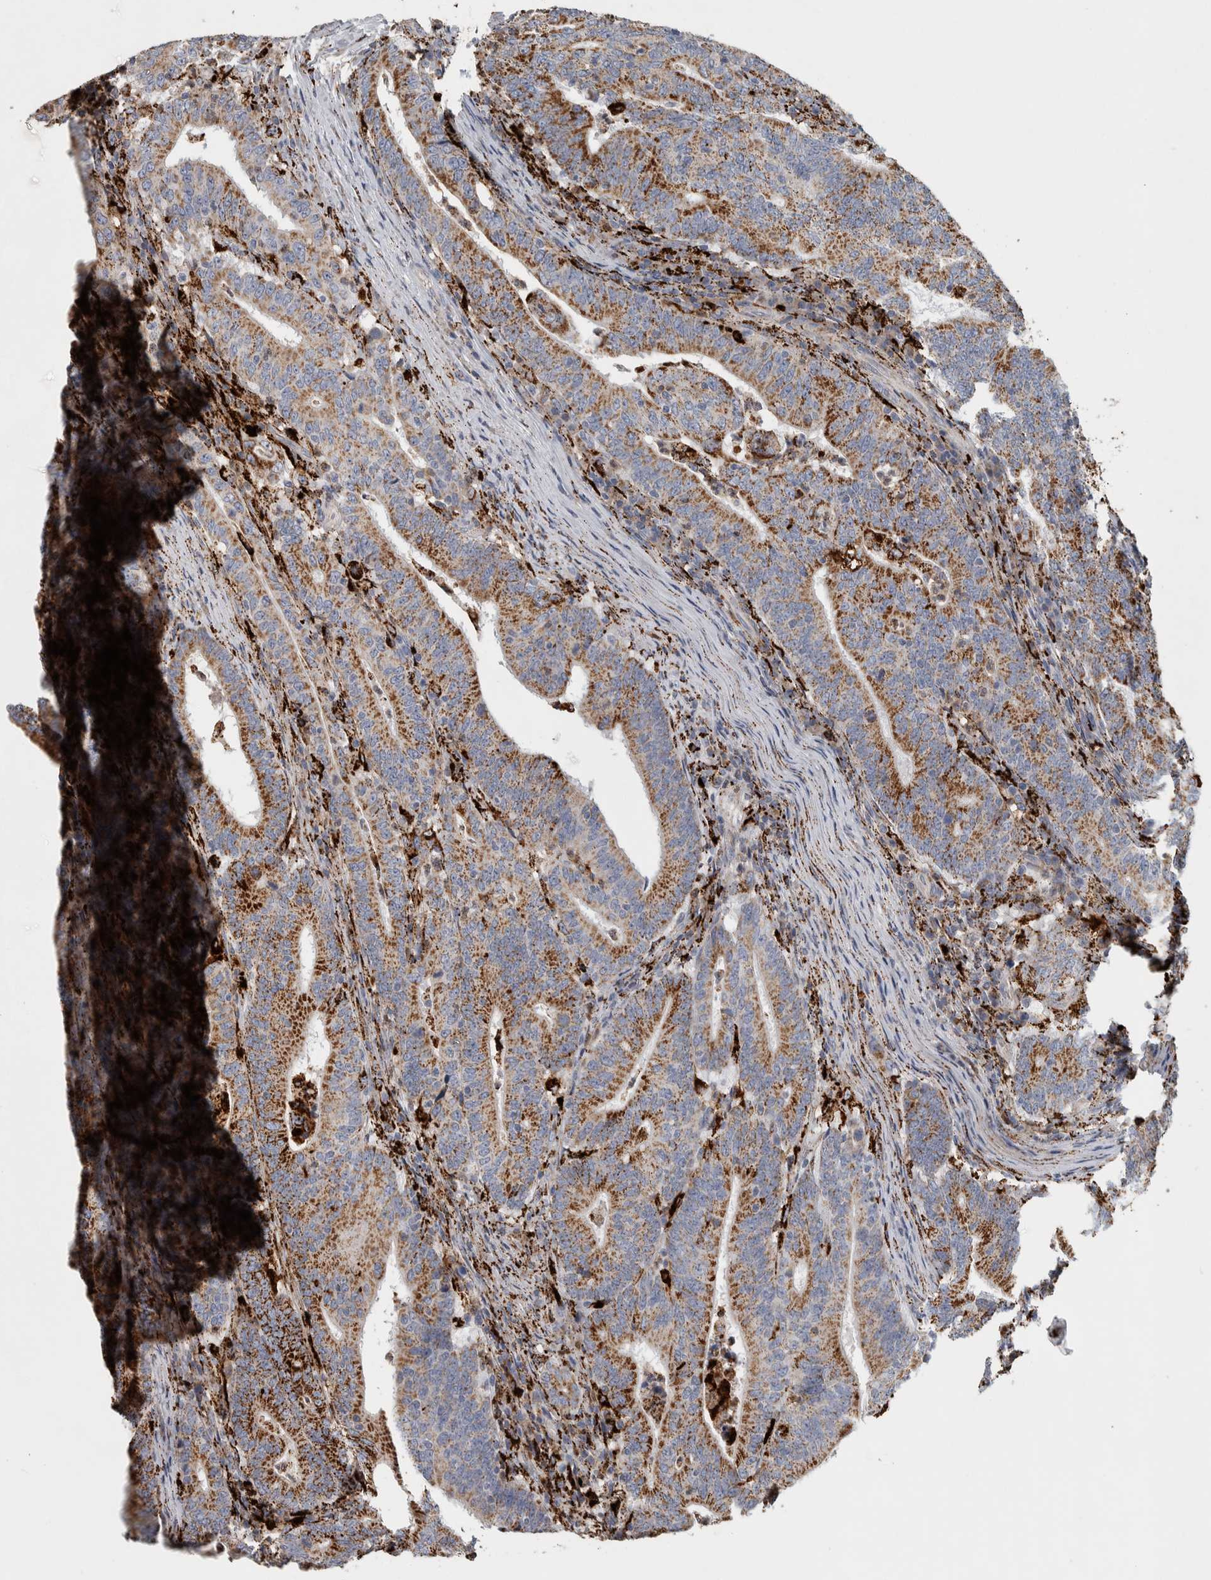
{"staining": {"intensity": "strong", "quantity": ">75%", "location": "cytoplasmic/membranous"}, "tissue": "colorectal cancer", "cell_type": "Tumor cells", "image_type": "cancer", "snomed": [{"axis": "morphology", "description": "Adenocarcinoma, NOS"}, {"axis": "topography", "description": "Colon"}], "caption": "Protein staining displays strong cytoplasmic/membranous positivity in about >75% of tumor cells in colorectal cancer (adenocarcinoma). Nuclei are stained in blue.", "gene": "FAM78A", "patient": {"sex": "female", "age": 66}}